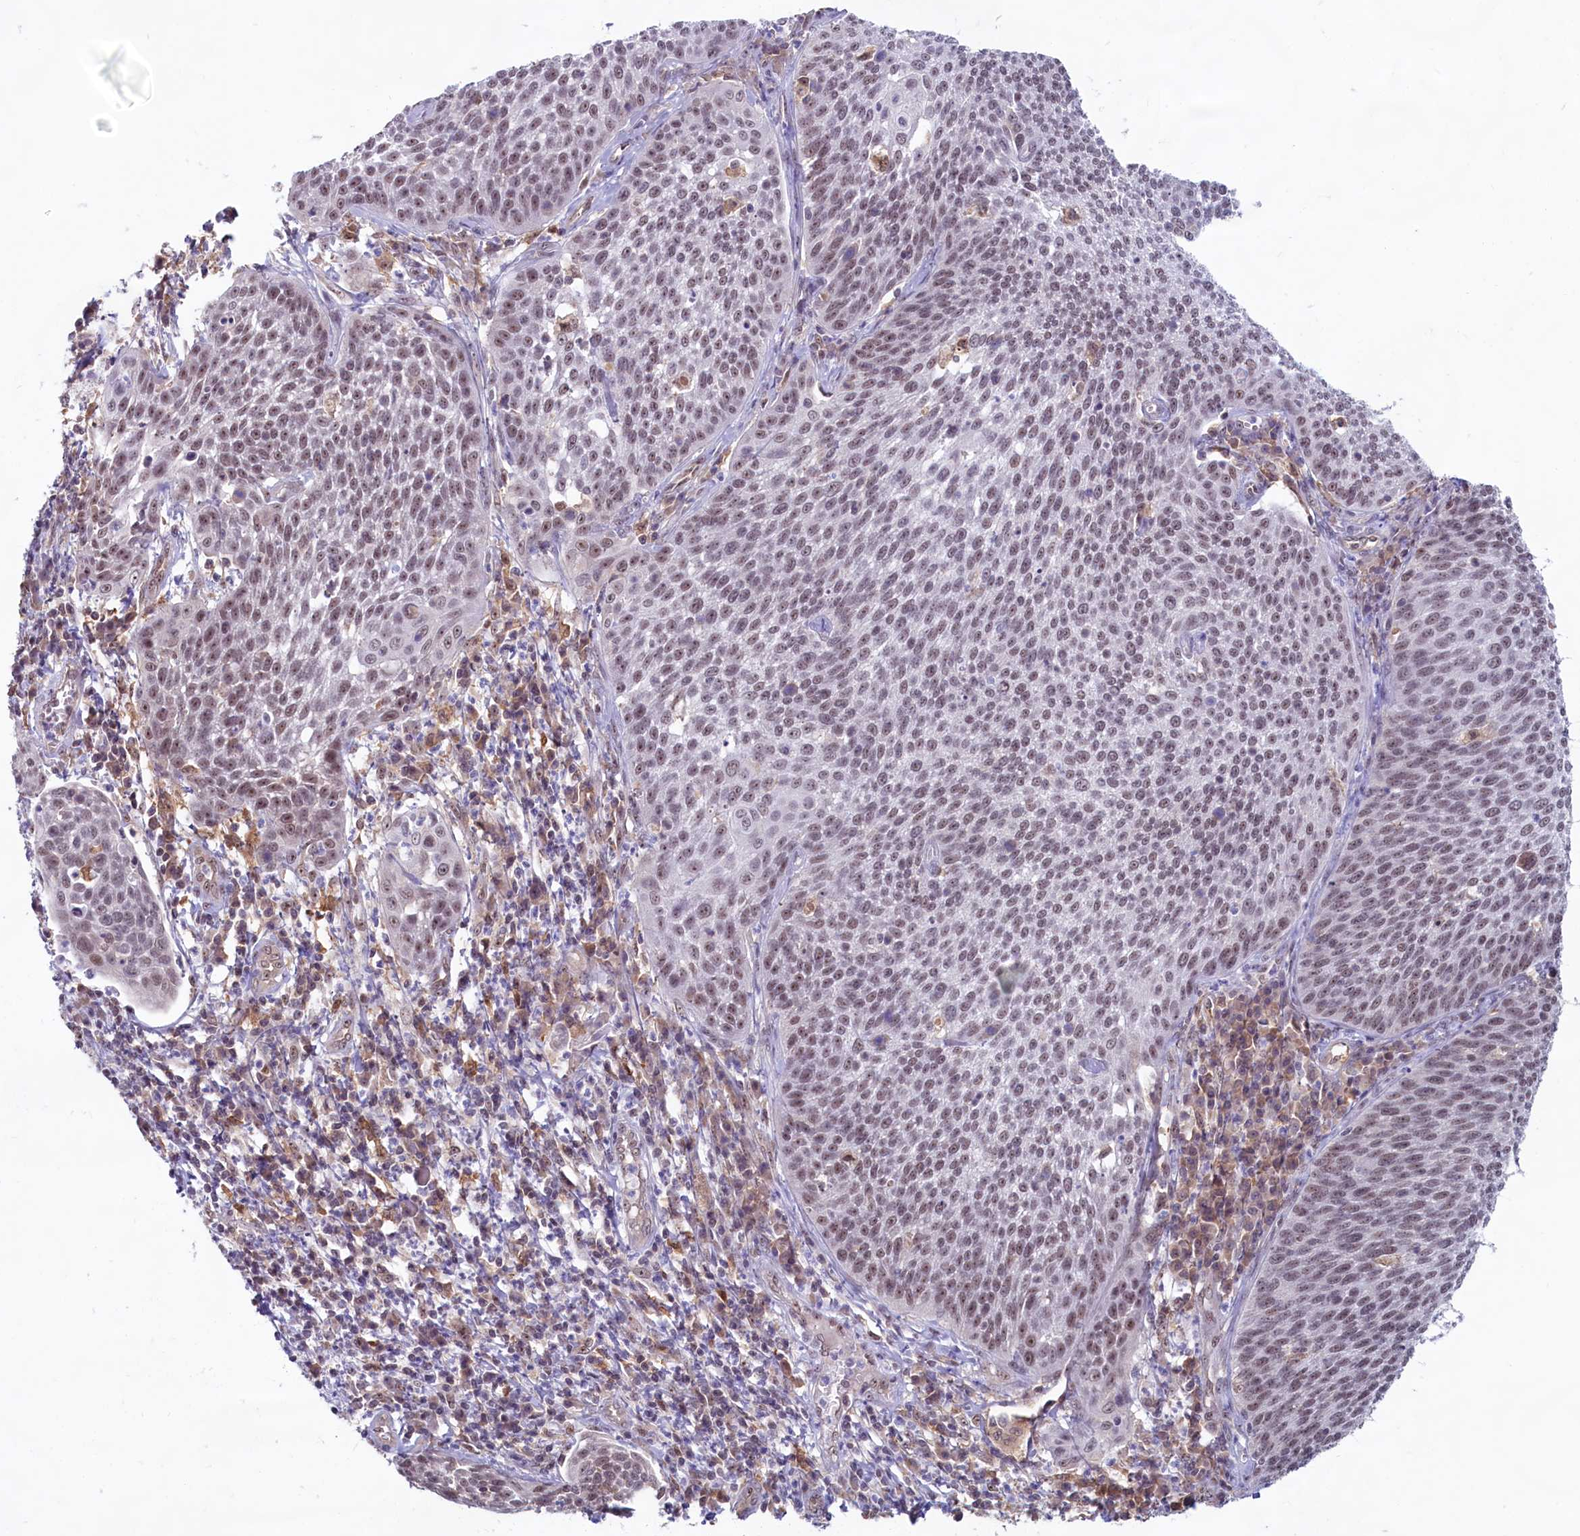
{"staining": {"intensity": "moderate", "quantity": "25%-75%", "location": "nuclear"}, "tissue": "cervical cancer", "cell_type": "Tumor cells", "image_type": "cancer", "snomed": [{"axis": "morphology", "description": "Squamous cell carcinoma, NOS"}, {"axis": "topography", "description": "Cervix"}], "caption": "Immunohistochemistry (IHC) (DAB) staining of cervical cancer demonstrates moderate nuclear protein staining in approximately 25%-75% of tumor cells. The protein of interest is stained brown, and the nuclei are stained in blue (DAB IHC with brightfield microscopy, high magnification).", "gene": "C1D", "patient": {"sex": "female", "age": 34}}